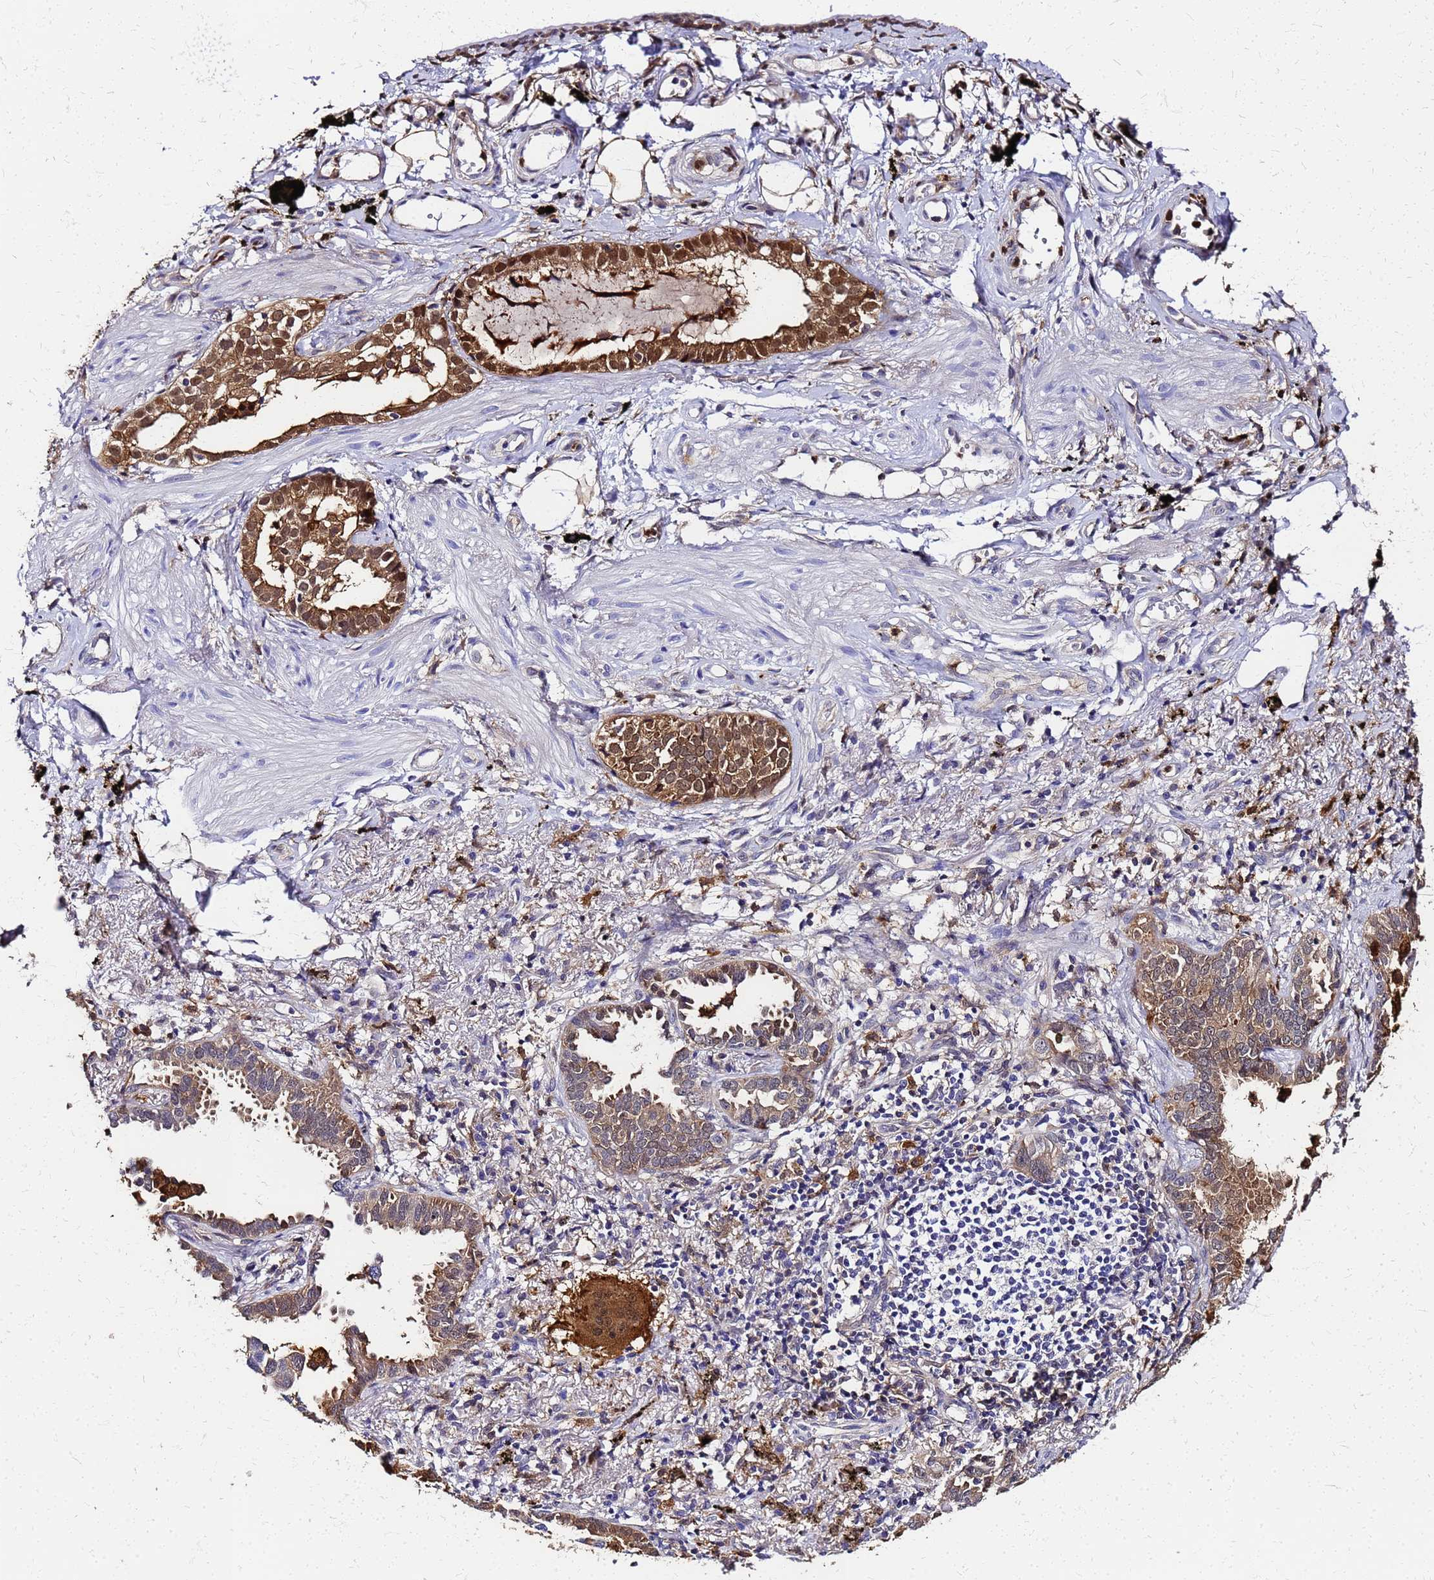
{"staining": {"intensity": "moderate", "quantity": "25%-75%", "location": "cytoplasmic/membranous,nuclear"}, "tissue": "lung cancer", "cell_type": "Tumor cells", "image_type": "cancer", "snomed": [{"axis": "morphology", "description": "Adenocarcinoma, NOS"}, {"axis": "topography", "description": "Lung"}], "caption": "Moderate cytoplasmic/membranous and nuclear positivity for a protein is present in approximately 25%-75% of tumor cells of lung cancer (adenocarcinoma) using immunohistochemistry (IHC).", "gene": "S100A11", "patient": {"sex": "male", "age": 67}}